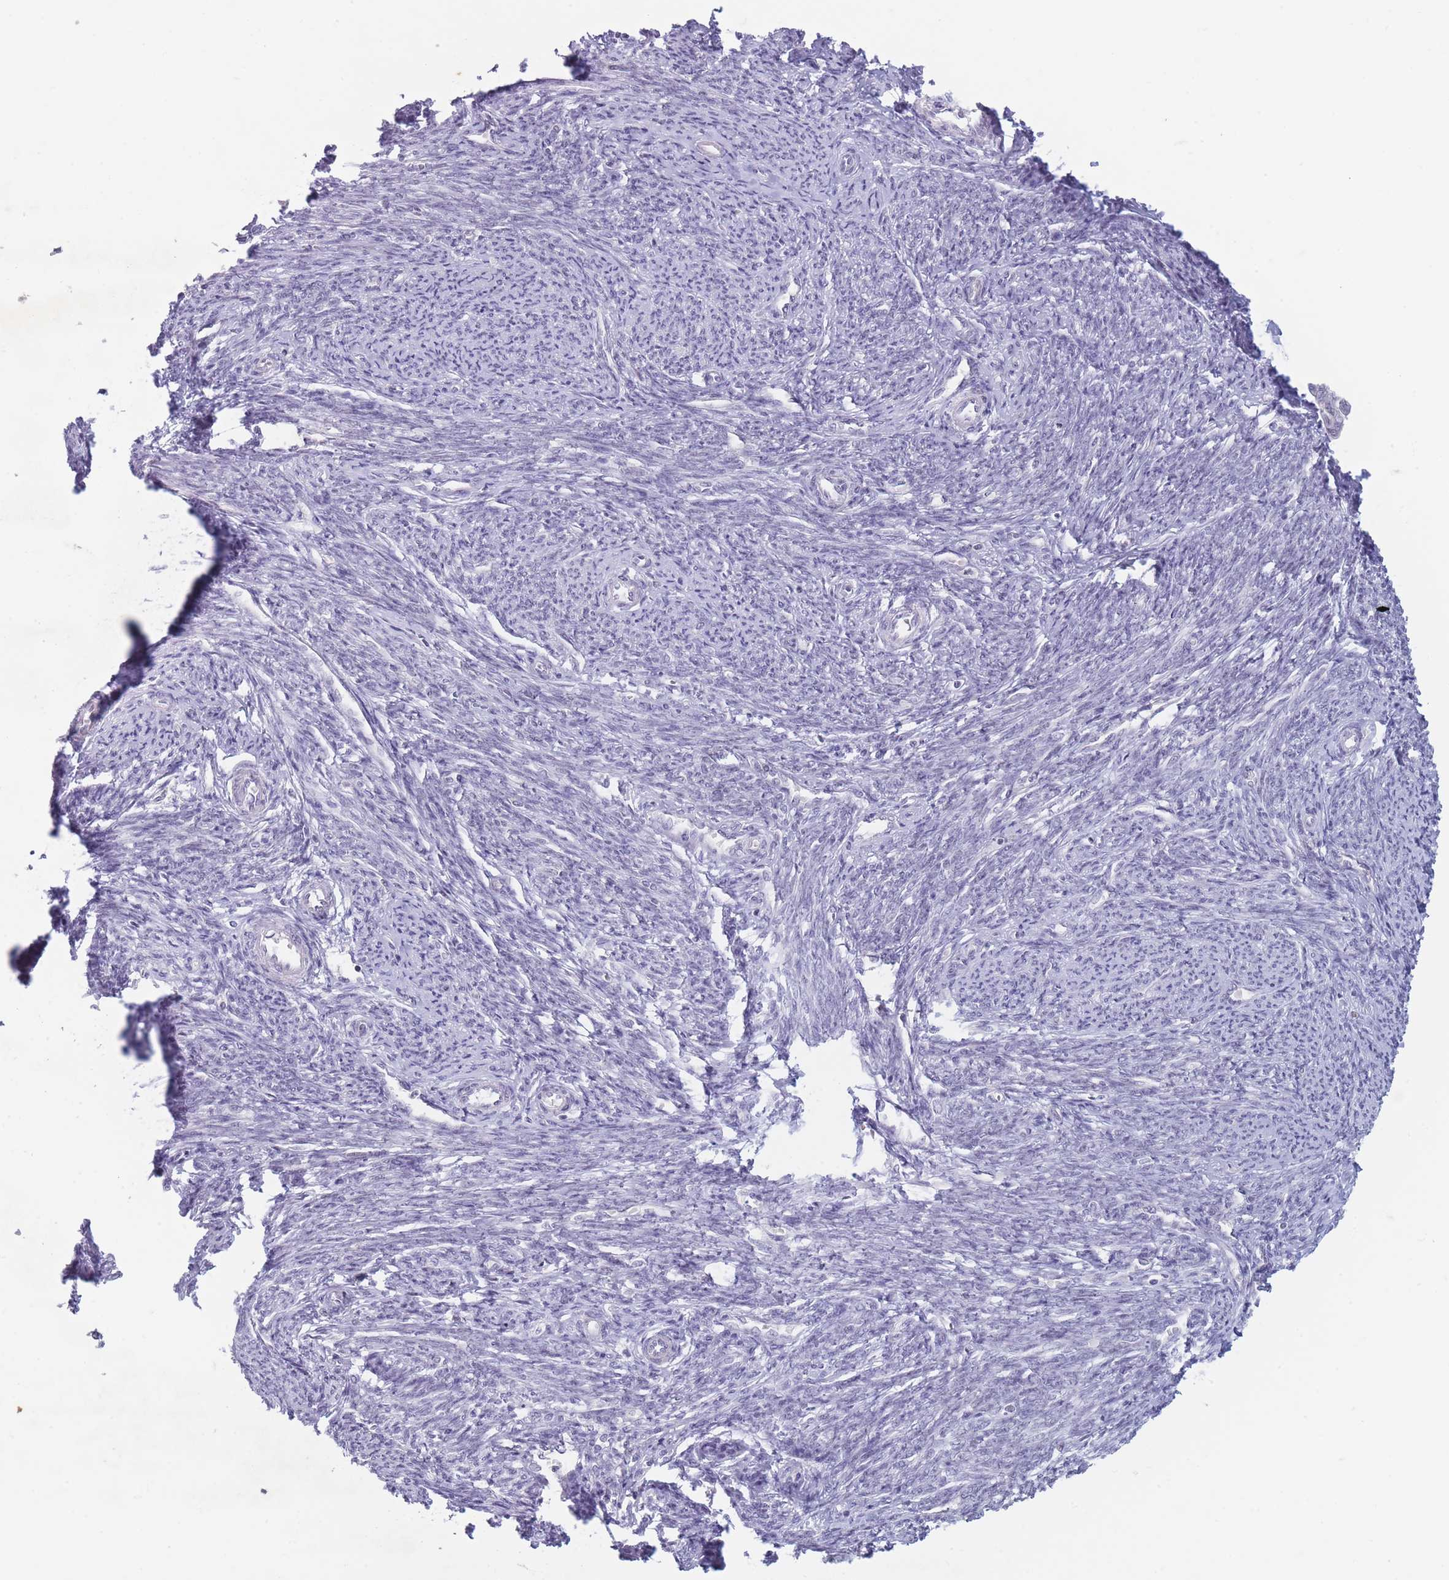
{"staining": {"intensity": "weak", "quantity": "<25%", "location": "nuclear"}, "tissue": "smooth muscle", "cell_type": "Smooth muscle cells", "image_type": "normal", "snomed": [{"axis": "morphology", "description": "Normal tissue, NOS"}, {"axis": "topography", "description": "Smooth muscle"}, {"axis": "topography", "description": "Uterus"}], "caption": "Smooth muscle was stained to show a protein in brown. There is no significant expression in smooth muscle cells.", "gene": "ARID3B", "patient": {"sex": "female", "age": 59}}